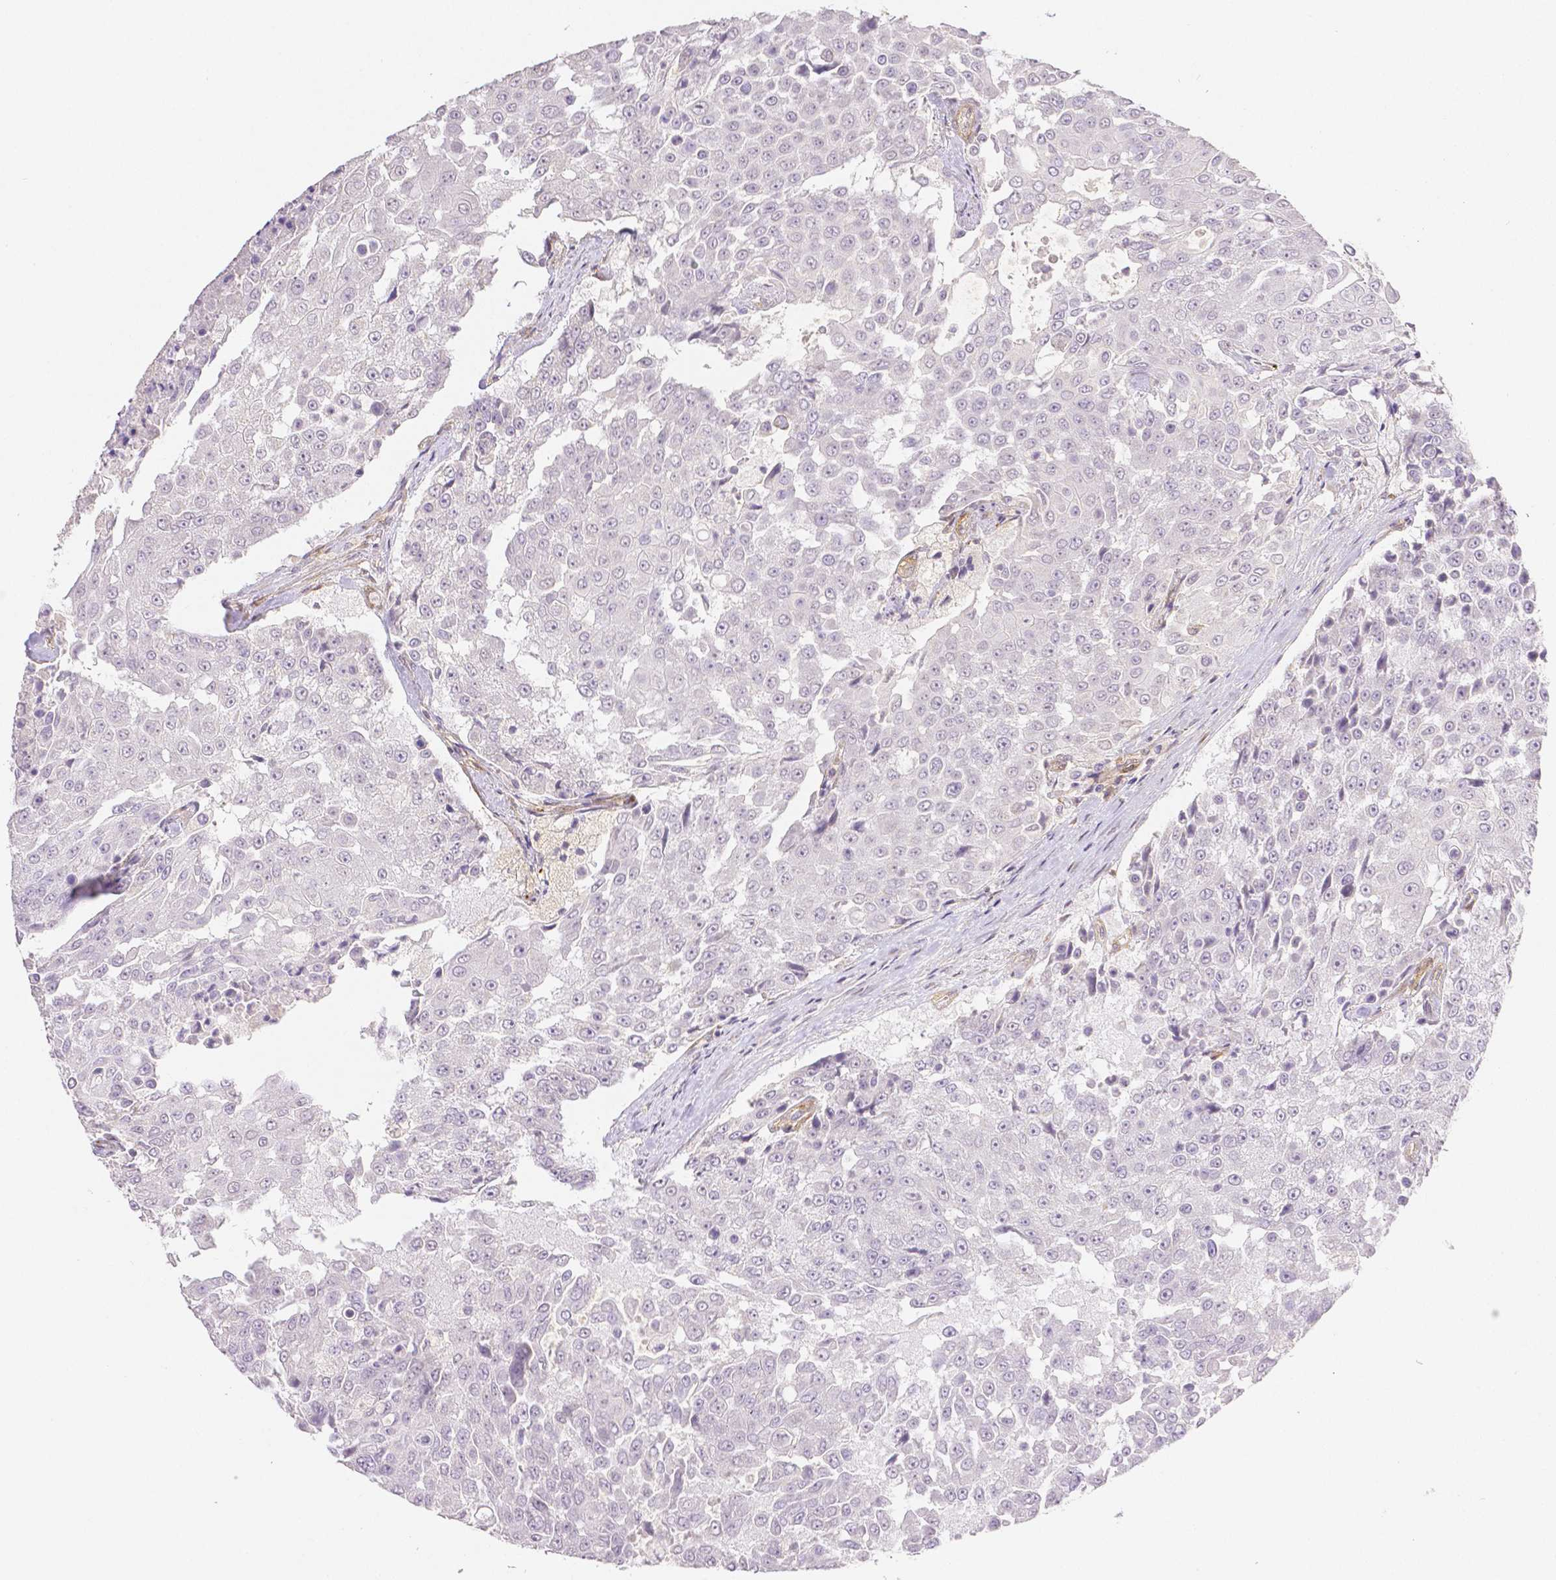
{"staining": {"intensity": "negative", "quantity": "none", "location": "none"}, "tissue": "urothelial cancer", "cell_type": "Tumor cells", "image_type": "cancer", "snomed": [{"axis": "morphology", "description": "Urothelial carcinoma, High grade"}, {"axis": "topography", "description": "Urinary bladder"}], "caption": "Micrograph shows no protein staining in tumor cells of urothelial carcinoma (high-grade) tissue.", "gene": "THY1", "patient": {"sex": "female", "age": 63}}